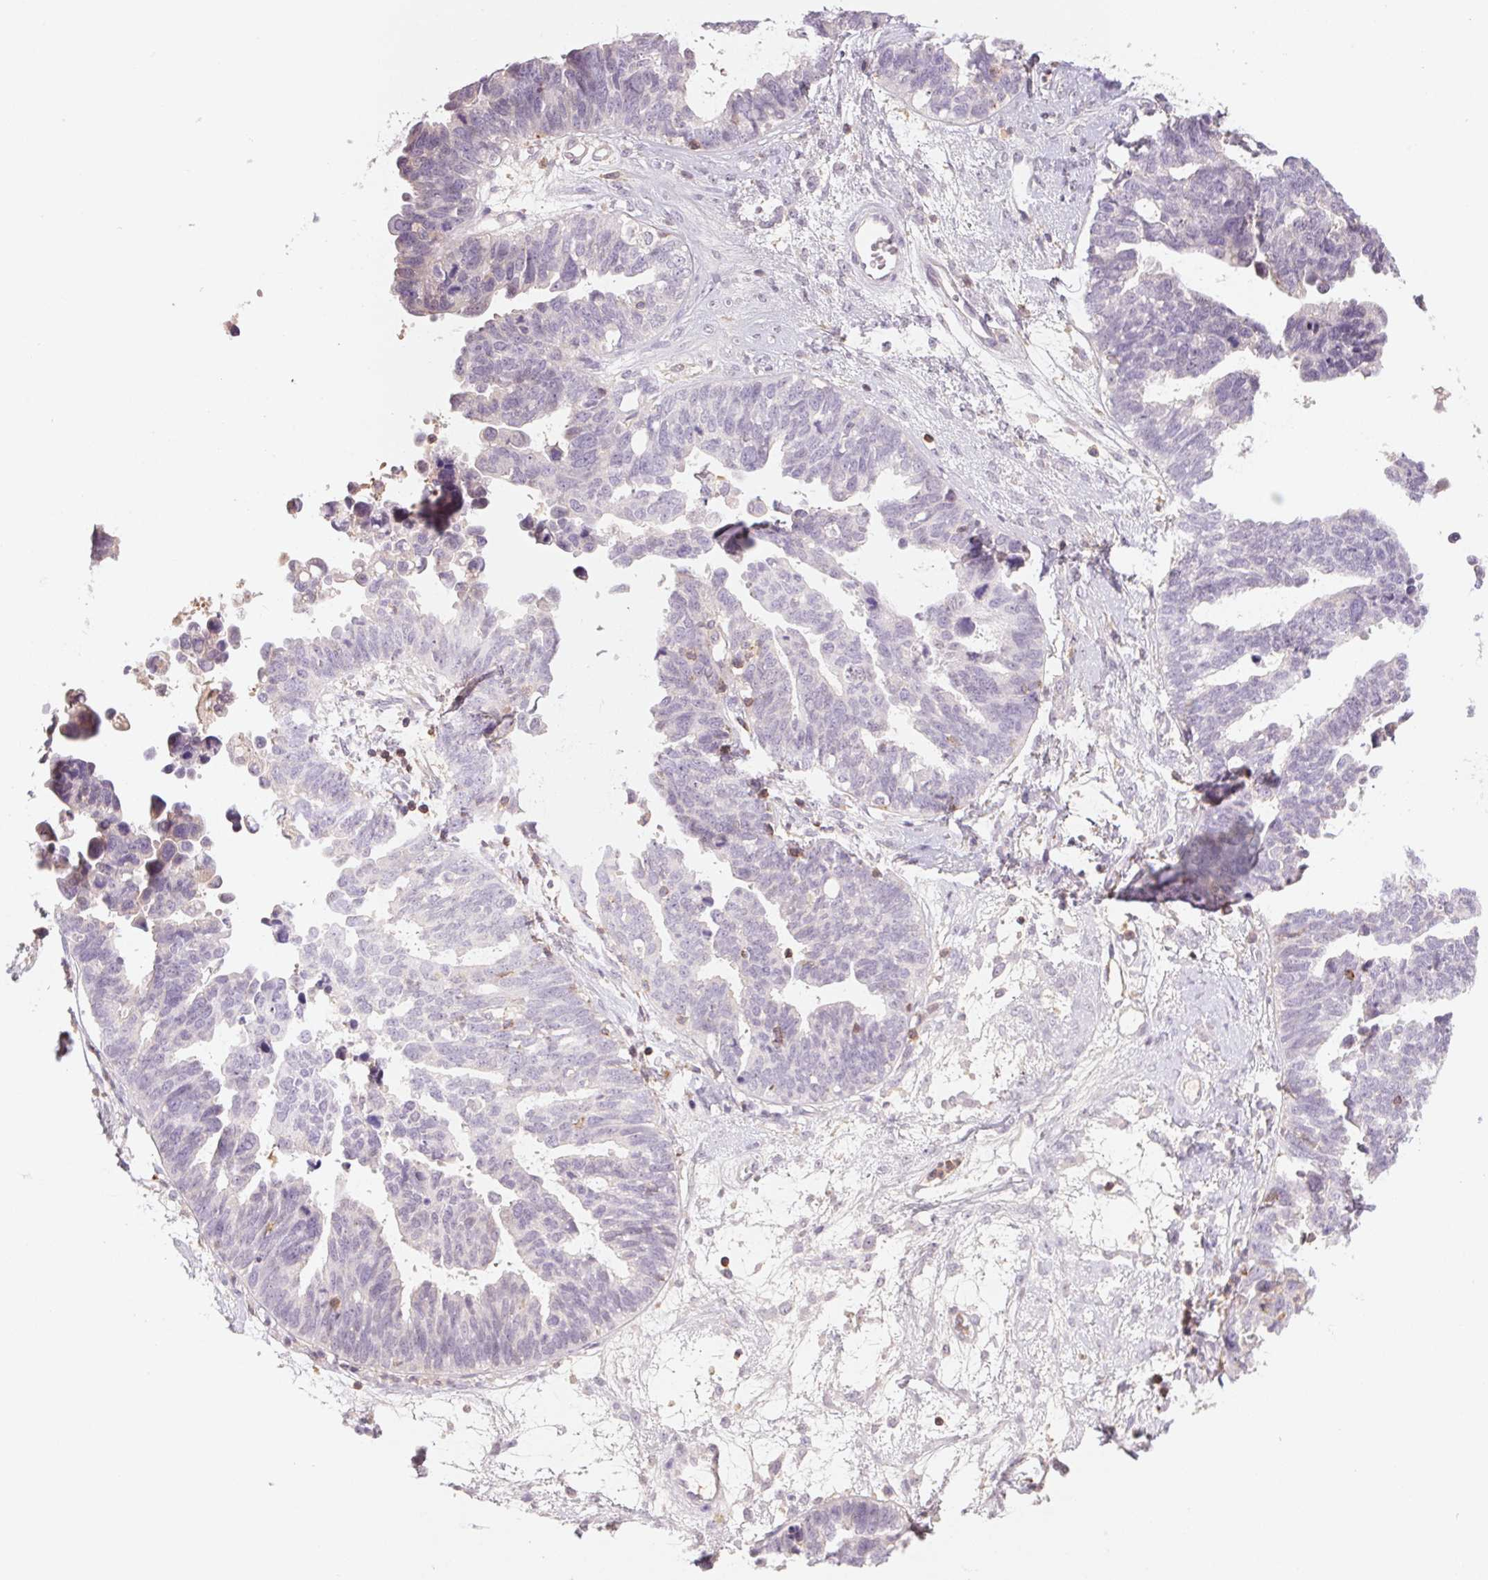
{"staining": {"intensity": "negative", "quantity": "none", "location": "none"}, "tissue": "ovarian cancer", "cell_type": "Tumor cells", "image_type": "cancer", "snomed": [{"axis": "morphology", "description": "Cystadenocarcinoma, serous, NOS"}, {"axis": "topography", "description": "Ovary"}], "caption": "Serous cystadenocarcinoma (ovarian) was stained to show a protein in brown. There is no significant positivity in tumor cells.", "gene": "KIF26A", "patient": {"sex": "female", "age": 60}}